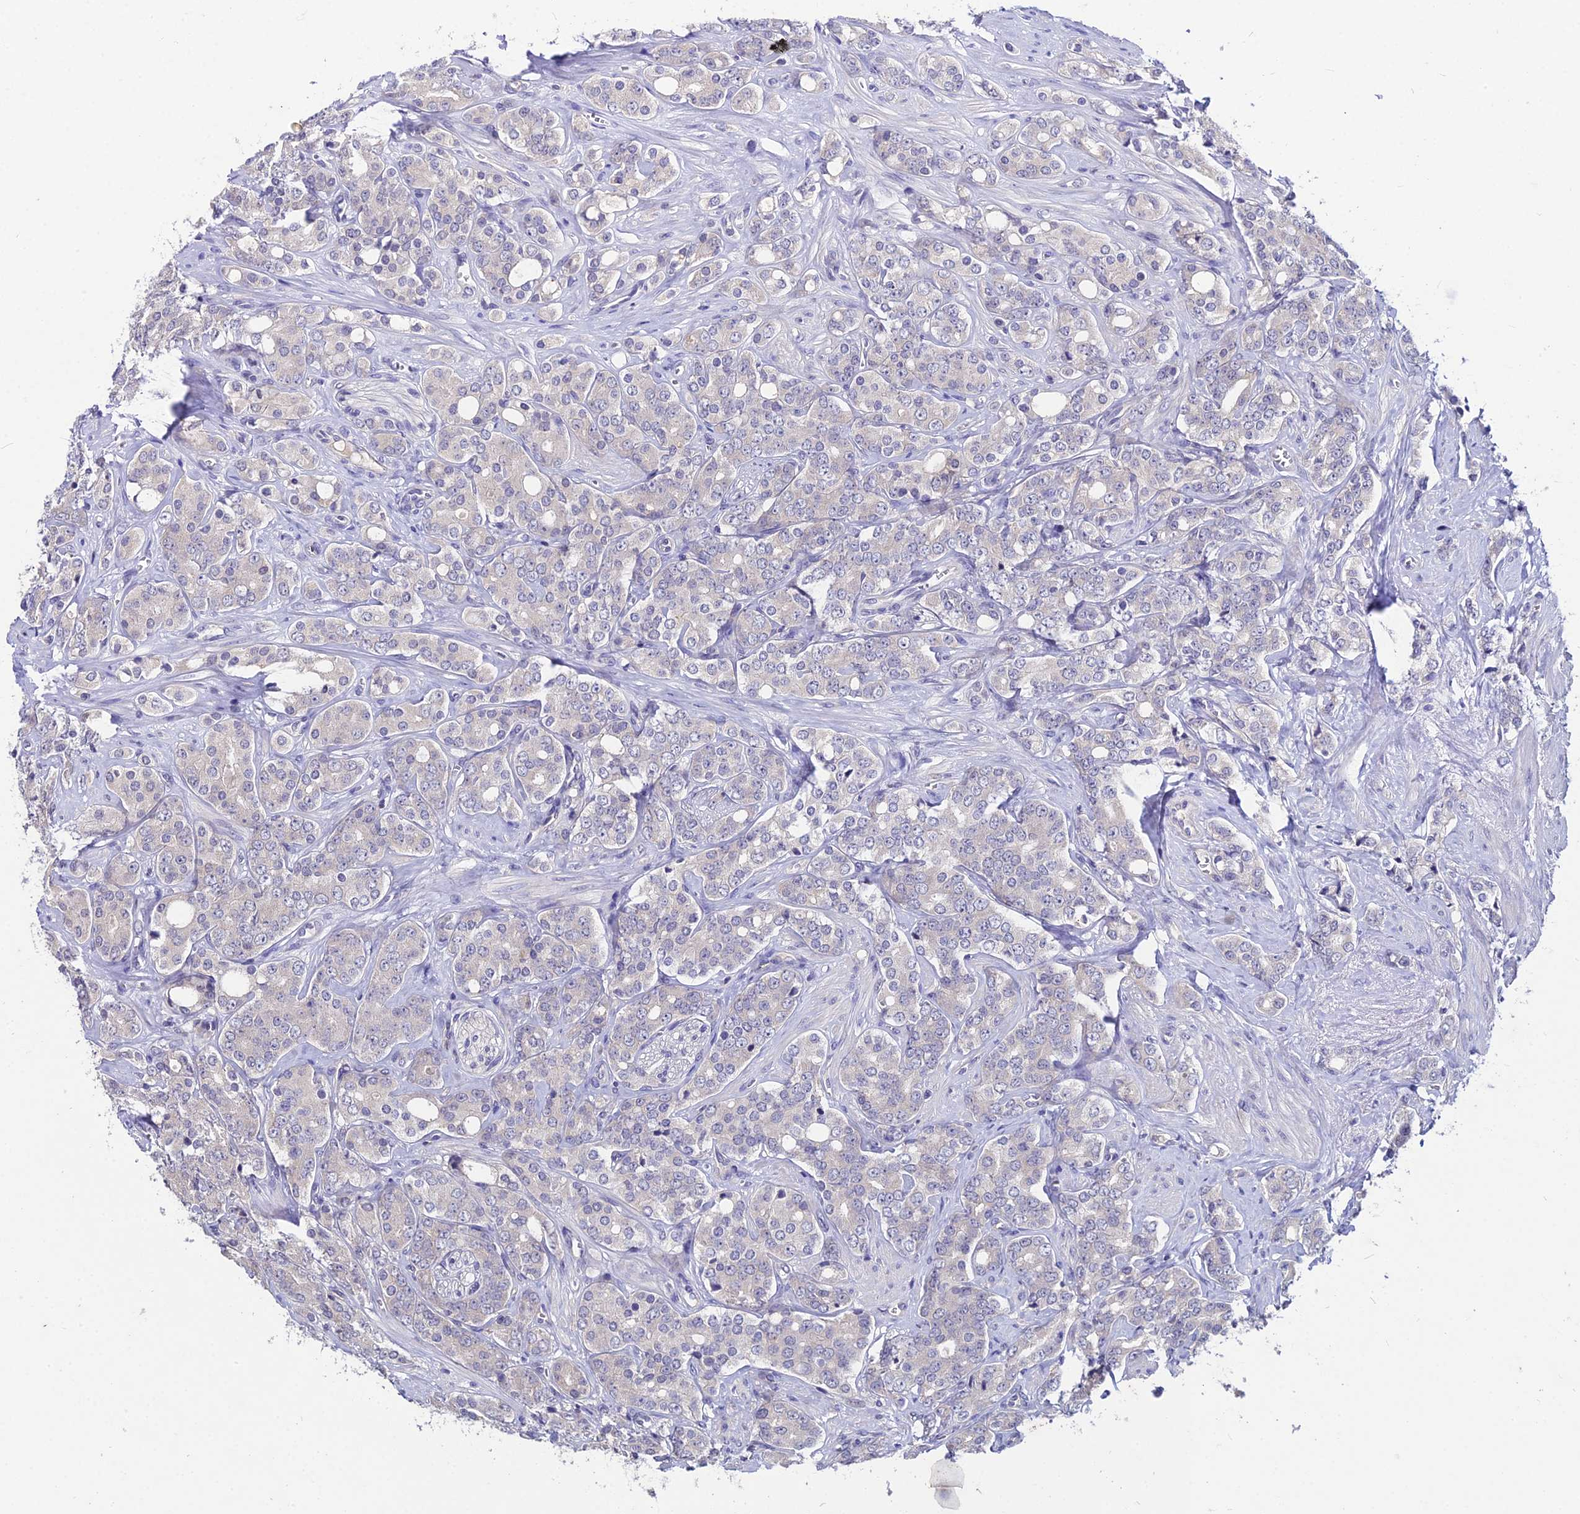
{"staining": {"intensity": "weak", "quantity": "<25%", "location": "cytoplasmic/membranous"}, "tissue": "prostate cancer", "cell_type": "Tumor cells", "image_type": "cancer", "snomed": [{"axis": "morphology", "description": "Adenocarcinoma, High grade"}, {"axis": "topography", "description": "Prostate"}], "caption": "Tumor cells show no significant protein expression in prostate adenocarcinoma (high-grade).", "gene": "LGALS7", "patient": {"sex": "male", "age": 62}}